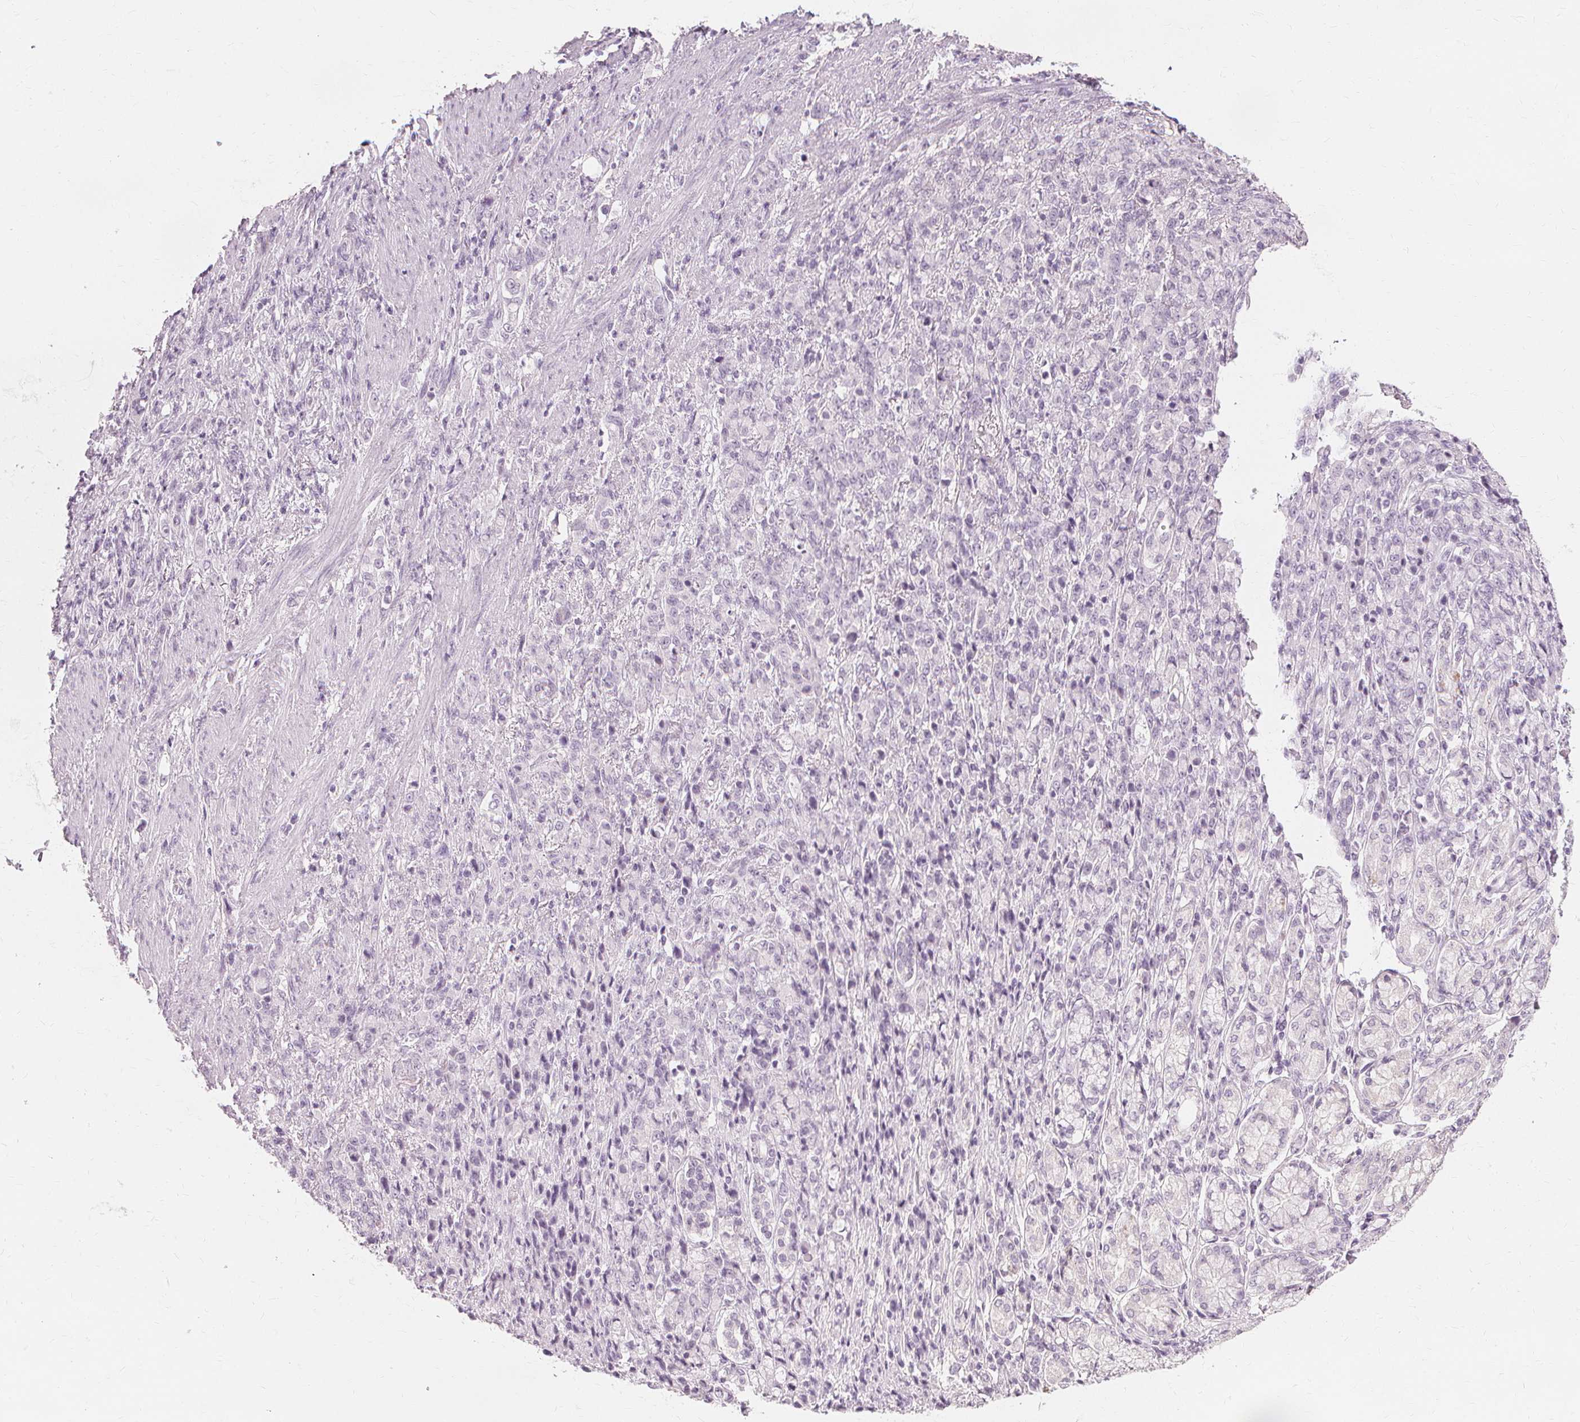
{"staining": {"intensity": "negative", "quantity": "none", "location": "none"}, "tissue": "stomach cancer", "cell_type": "Tumor cells", "image_type": "cancer", "snomed": [{"axis": "morphology", "description": "Adenocarcinoma, NOS"}, {"axis": "topography", "description": "Stomach"}], "caption": "Tumor cells are negative for brown protein staining in stomach adenocarcinoma.", "gene": "MUC12", "patient": {"sex": "female", "age": 79}}